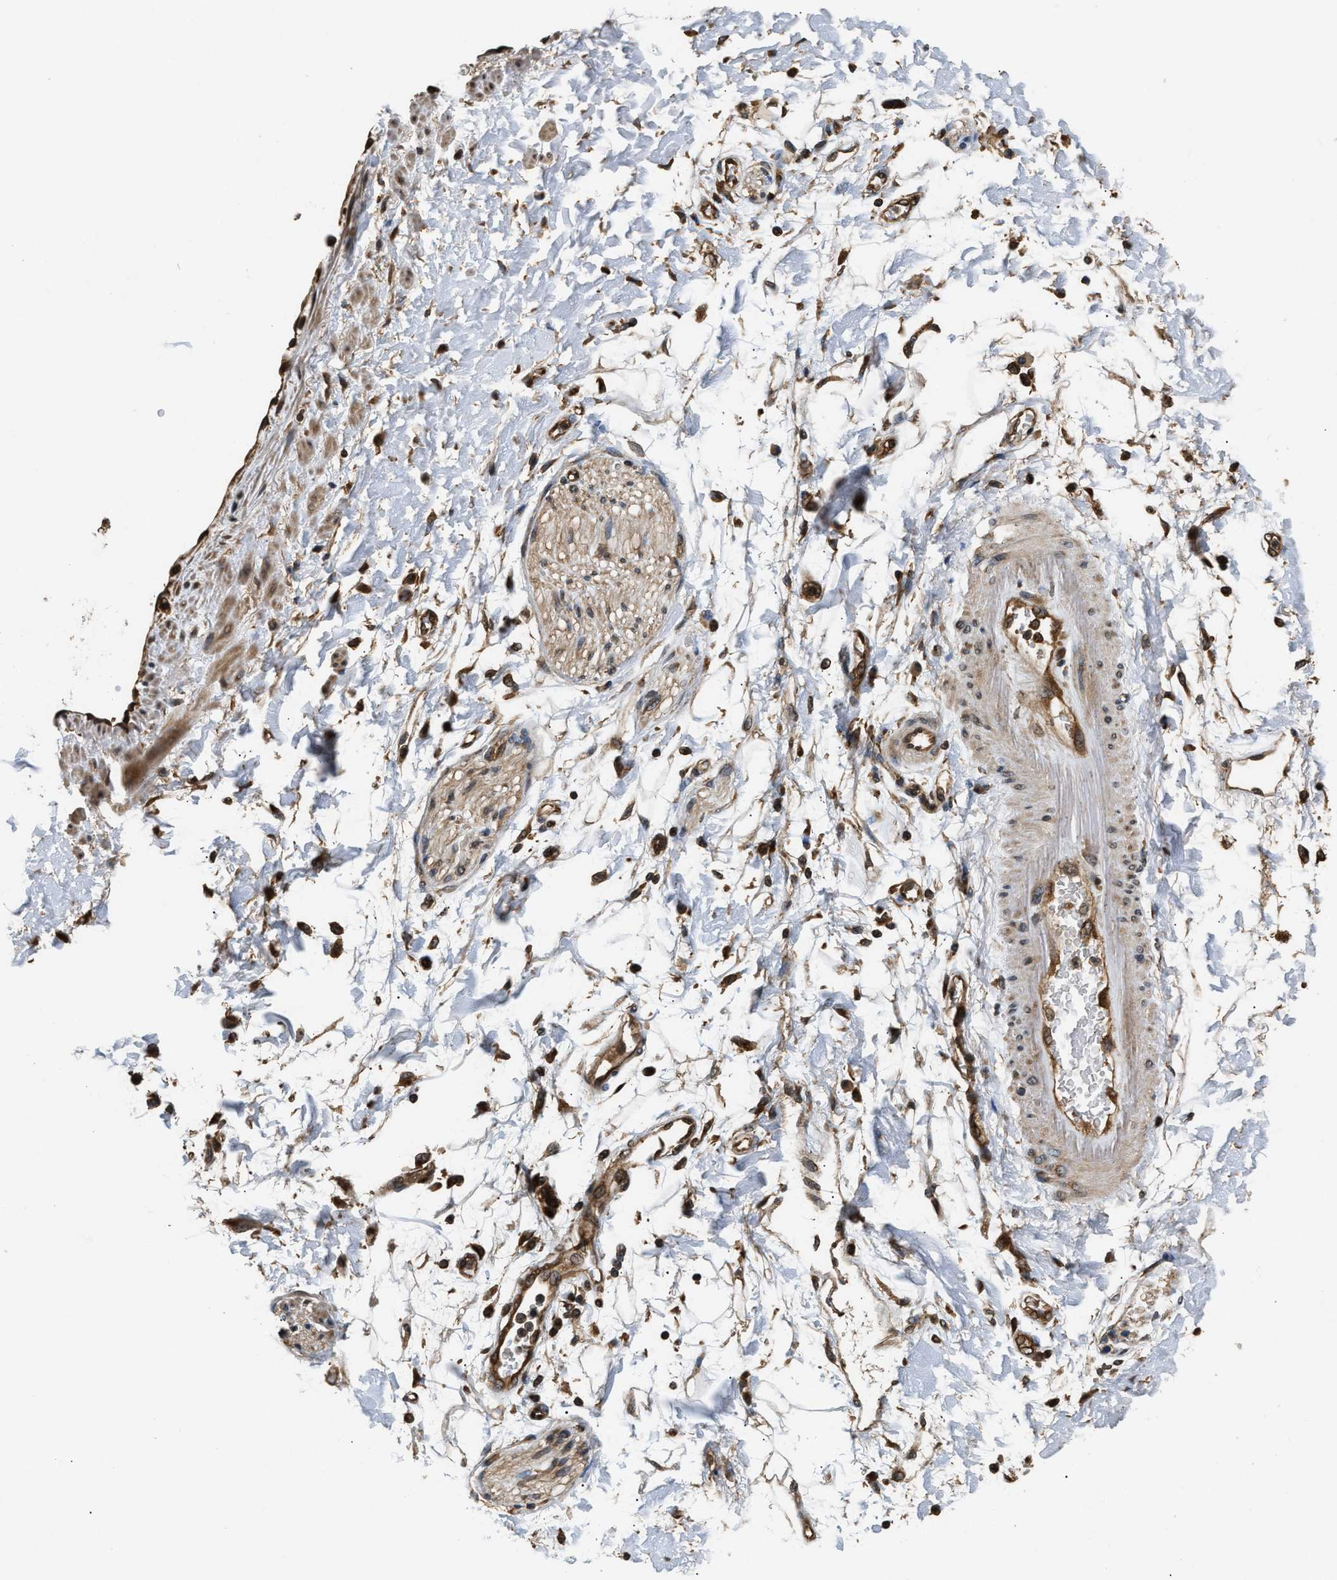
{"staining": {"intensity": "negative", "quantity": "none", "location": "none"}, "tissue": "adipose tissue", "cell_type": "Adipocytes", "image_type": "normal", "snomed": [{"axis": "morphology", "description": "Normal tissue, NOS"}, {"axis": "morphology", "description": "Adenocarcinoma, NOS"}, {"axis": "topography", "description": "Duodenum"}, {"axis": "topography", "description": "Peripheral nerve tissue"}], "caption": "IHC histopathology image of normal adipose tissue: human adipose tissue stained with DAB displays no significant protein positivity in adipocytes.", "gene": "DNAJC2", "patient": {"sex": "female", "age": 60}}